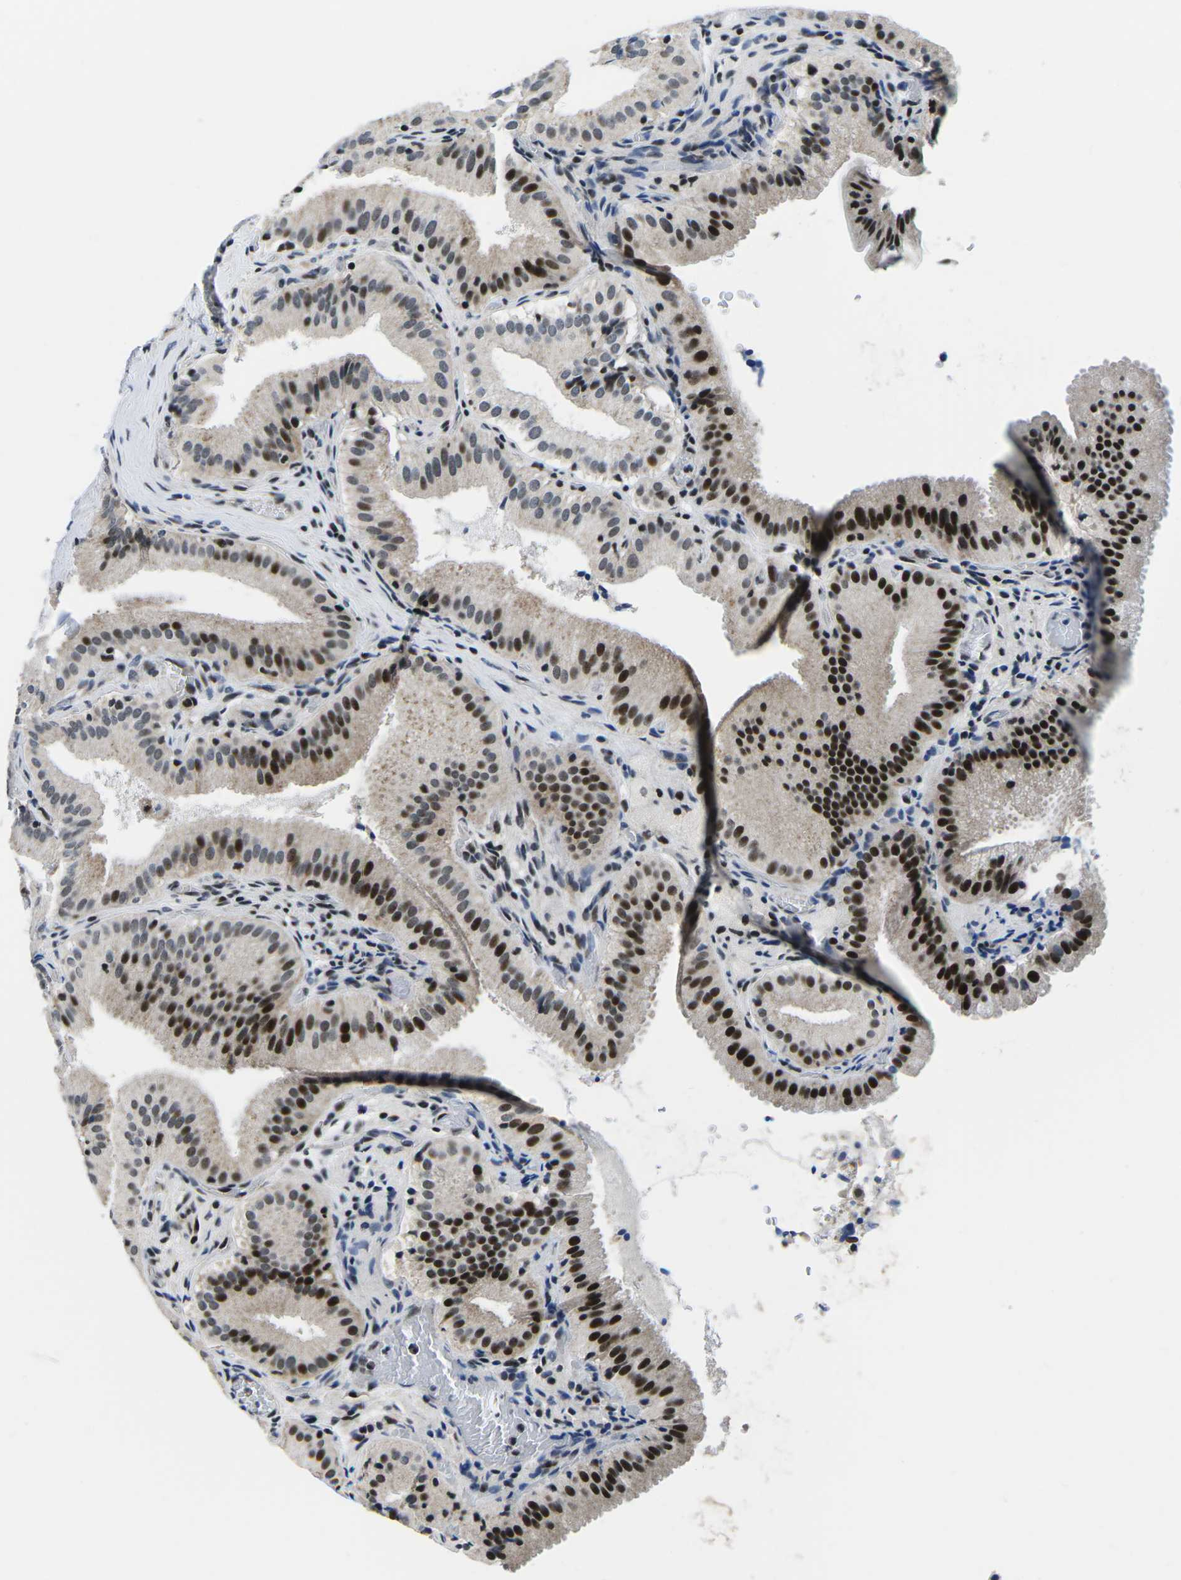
{"staining": {"intensity": "strong", "quantity": ">75%", "location": "nuclear"}, "tissue": "gallbladder", "cell_type": "Glandular cells", "image_type": "normal", "snomed": [{"axis": "morphology", "description": "Normal tissue, NOS"}, {"axis": "topography", "description": "Gallbladder"}], "caption": "Brown immunohistochemical staining in unremarkable gallbladder demonstrates strong nuclear staining in about >75% of glandular cells. (Stains: DAB in brown, nuclei in blue, Microscopy: brightfield microscopy at high magnification).", "gene": "CDC73", "patient": {"sex": "male", "age": 54}}